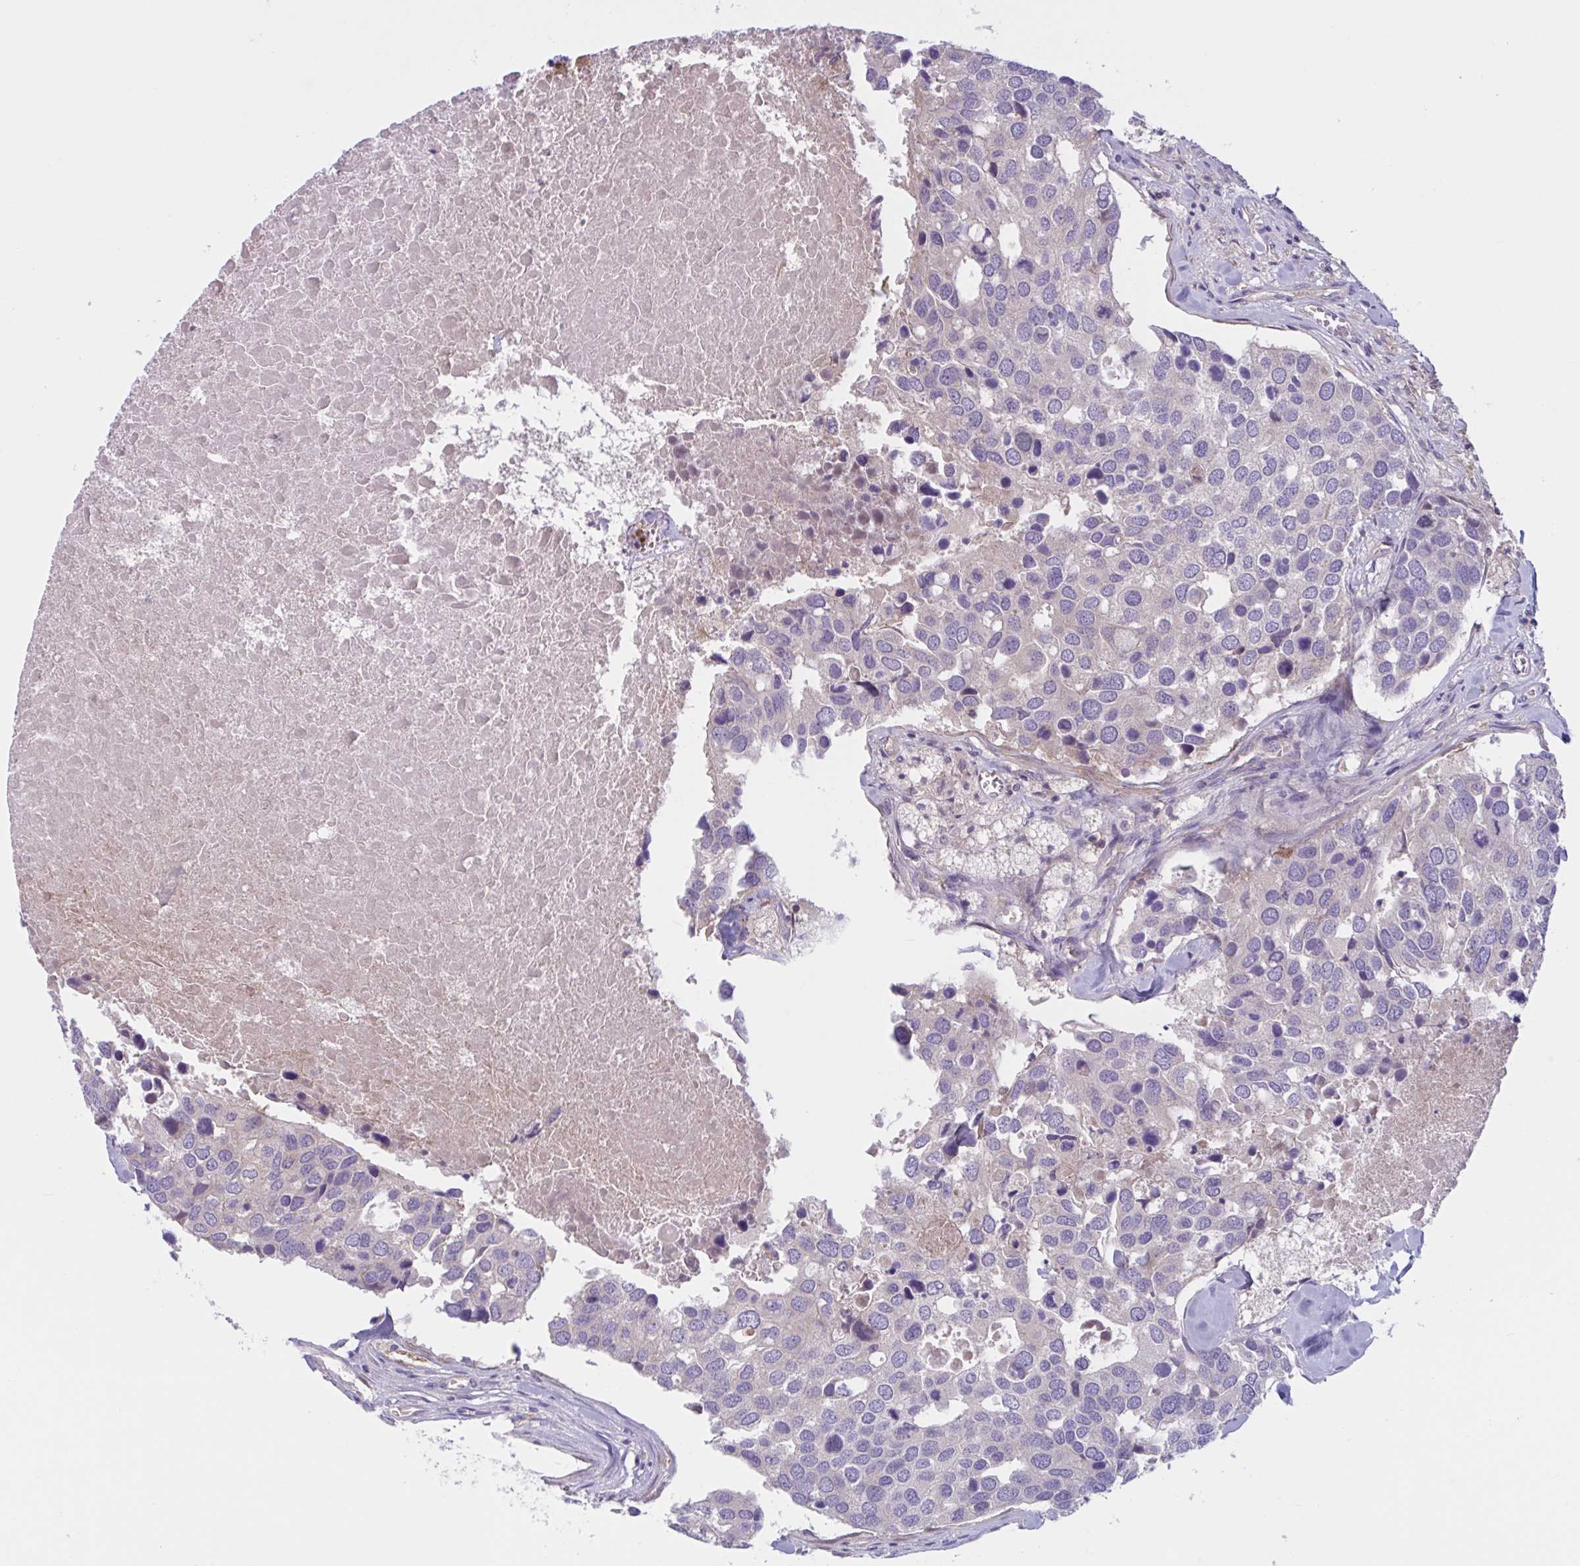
{"staining": {"intensity": "negative", "quantity": "none", "location": "none"}, "tissue": "breast cancer", "cell_type": "Tumor cells", "image_type": "cancer", "snomed": [{"axis": "morphology", "description": "Duct carcinoma"}, {"axis": "topography", "description": "Breast"}], "caption": "Immunohistochemistry micrograph of breast cancer (infiltrating ductal carcinoma) stained for a protein (brown), which reveals no expression in tumor cells.", "gene": "WNT9B", "patient": {"sex": "female", "age": 83}}